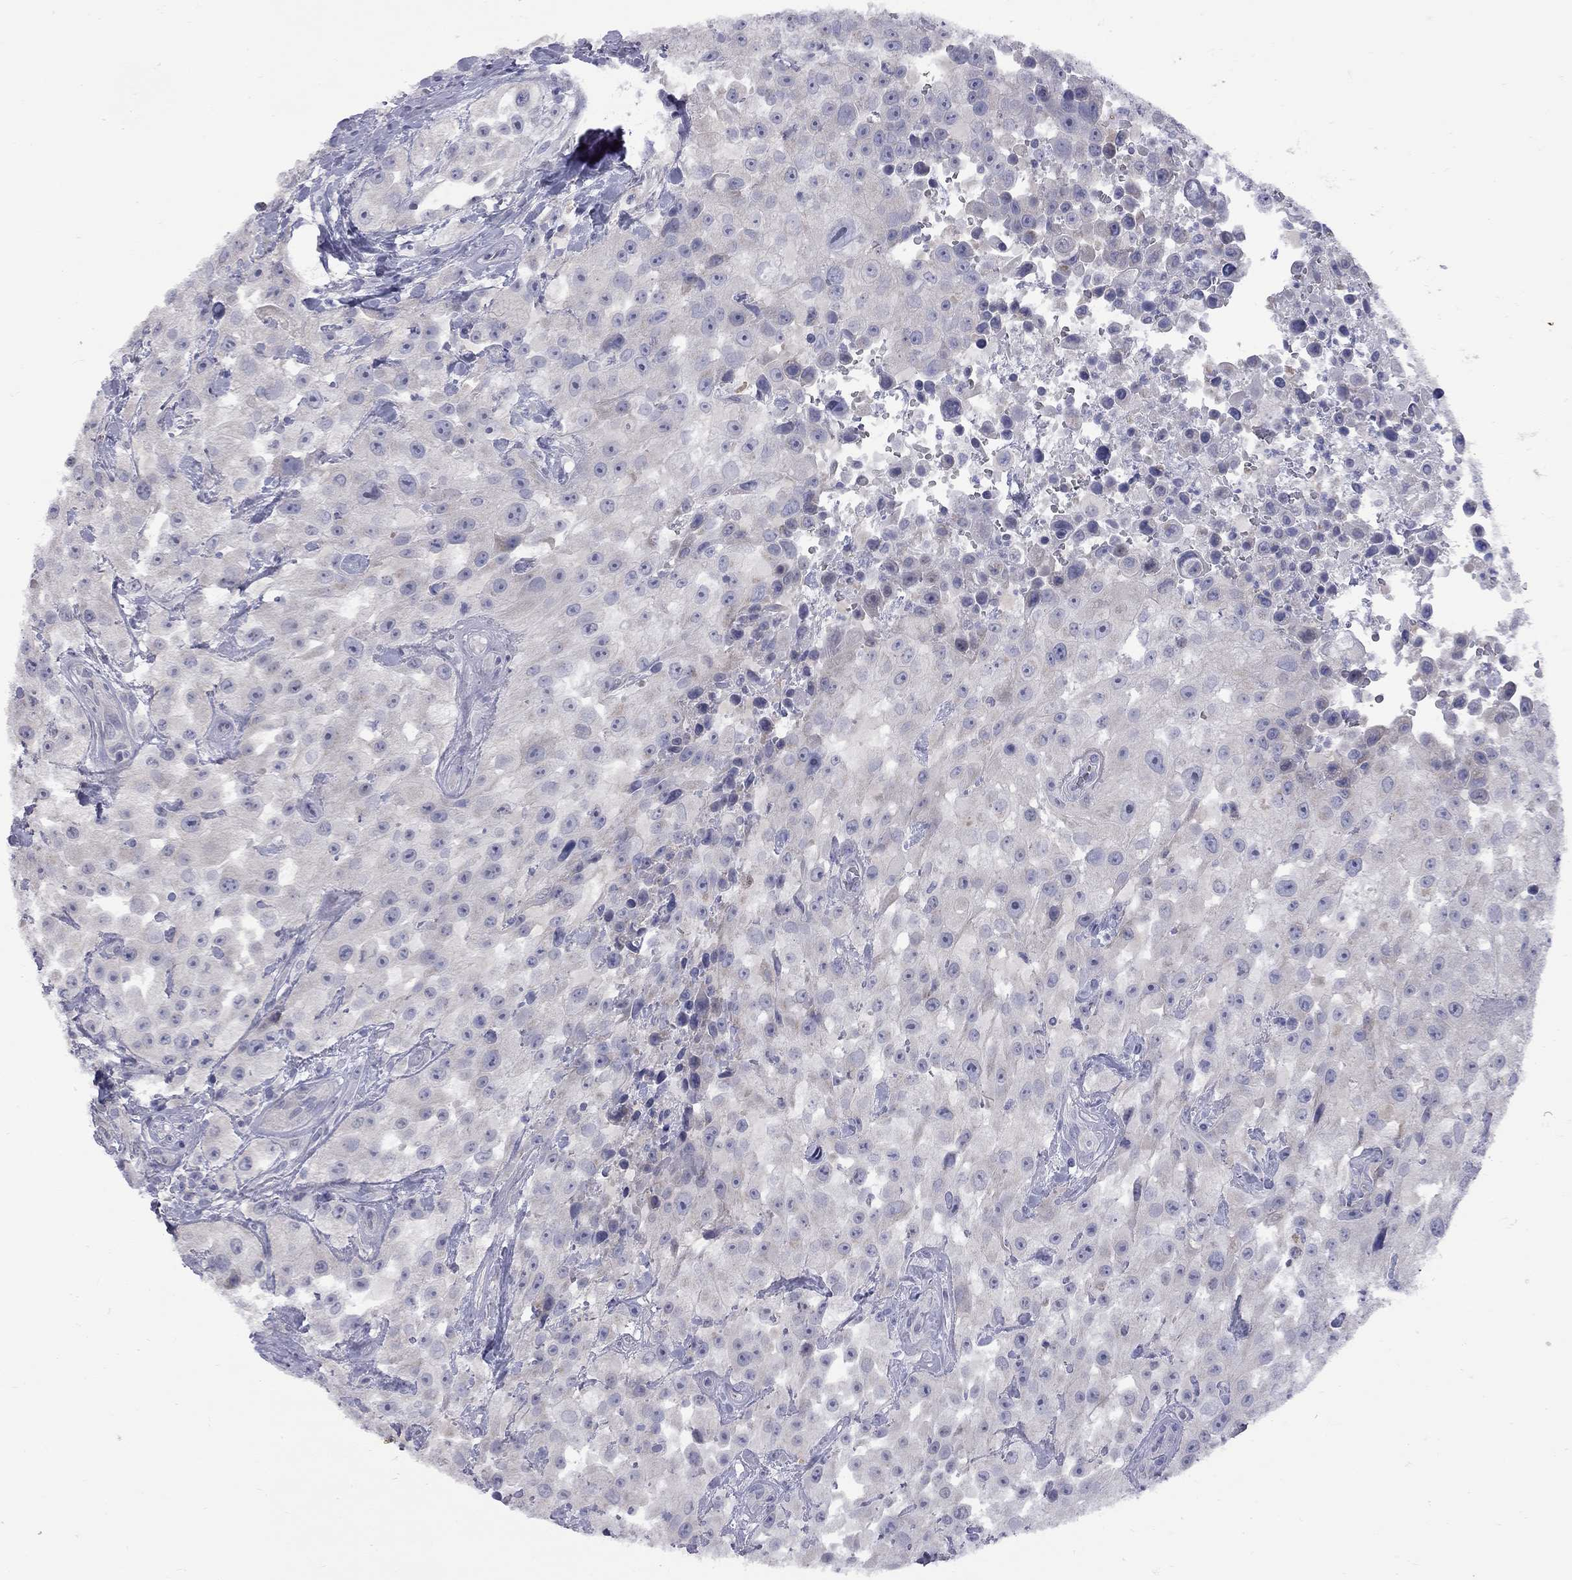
{"staining": {"intensity": "negative", "quantity": "none", "location": "none"}, "tissue": "urothelial cancer", "cell_type": "Tumor cells", "image_type": "cancer", "snomed": [{"axis": "morphology", "description": "Urothelial carcinoma, High grade"}, {"axis": "topography", "description": "Urinary bladder"}], "caption": "Protein analysis of high-grade urothelial carcinoma shows no significant expression in tumor cells. (Brightfield microscopy of DAB (3,3'-diaminobenzidine) immunohistochemistry at high magnification).", "gene": "ABCB4", "patient": {"sex": "male", "age": 79}}